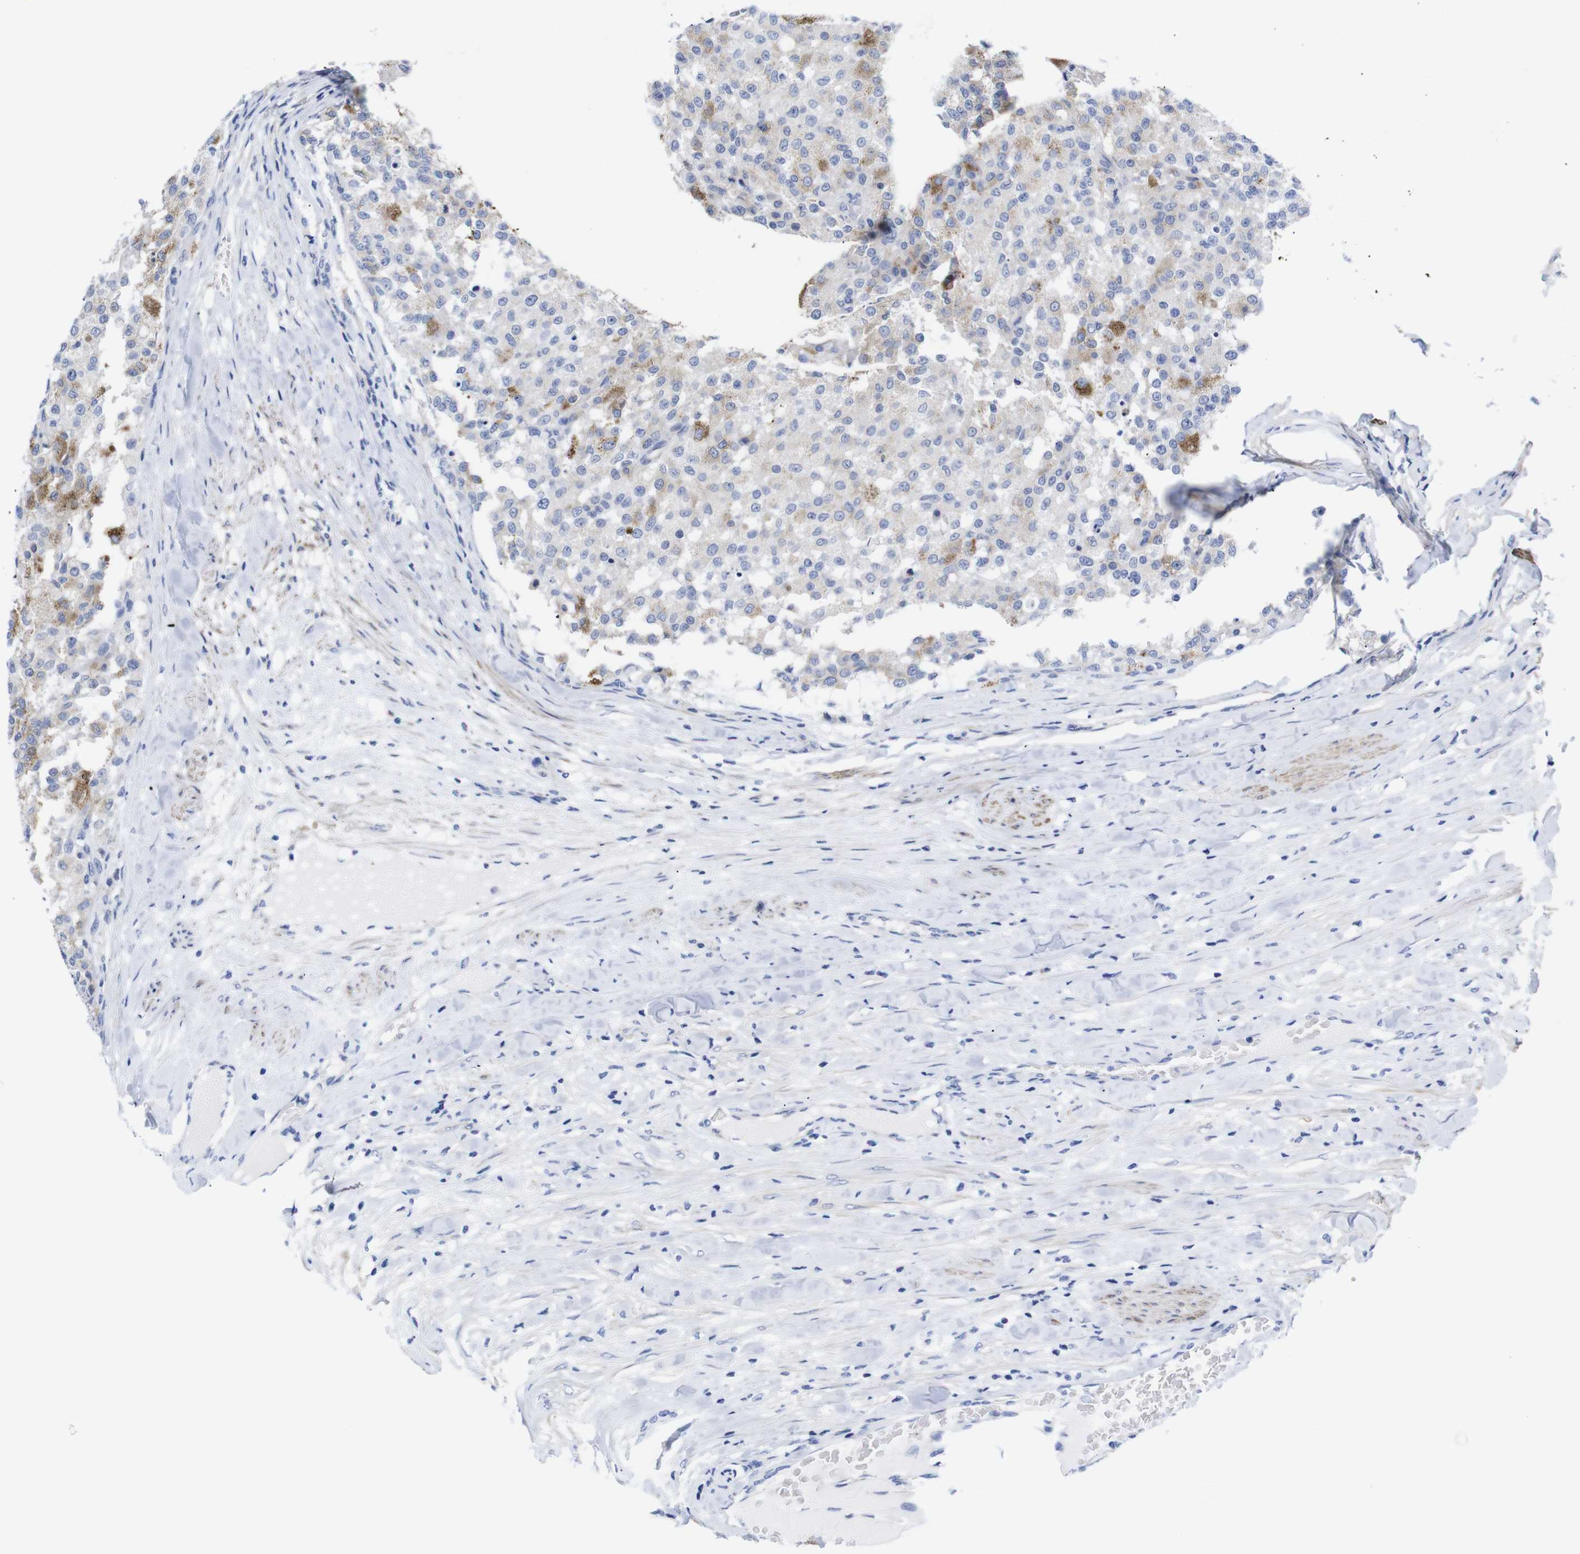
{"staining": {"intensity": "moderate", "quantity": "25%-75%", "location": "cytoplasmic/membranous"}, "tissue": "testis cancer", "cell_type": "Tumor cells", "image_type": "cancer", "snomed": [{"axis": "morphology", "description": "Seminoma, NOS"}, {"axis": "topography", "description": "Testis"}], "caption": "Immunohistochemistry (IHC) of human testis seminoma reveals medium levels of moderate cytoplasmic/membranous positivity in about 25%-75% of tumor cells.", "gene": "LRRC55", "patient": {"sex": "male", "age": 59}}